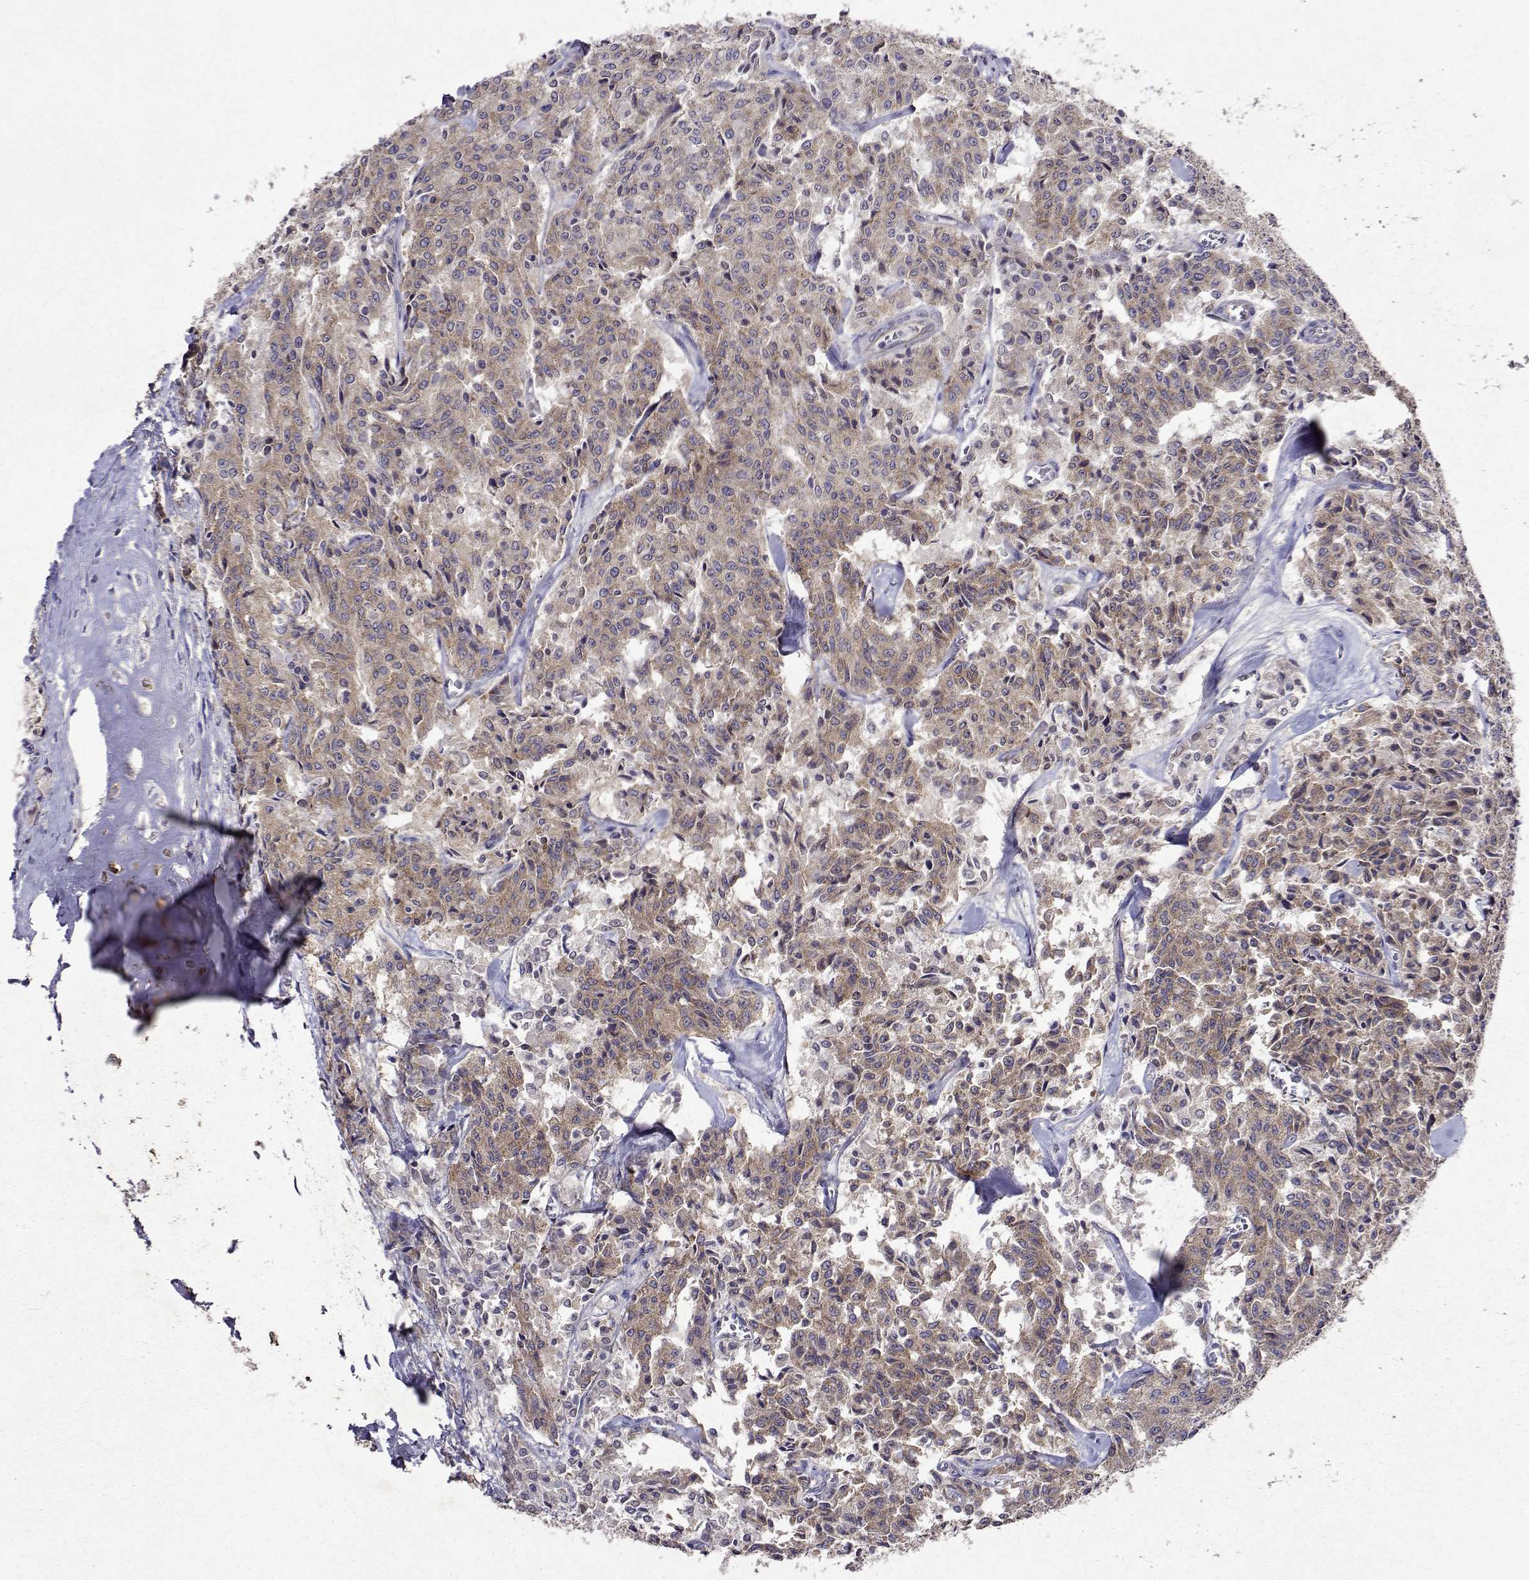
{"staining": {"intensity": "moderate", "quantity": "25%-75%", "location": "cytoplasmic/membranous"}, "tissue": "carcinoid", "cell_type": "Tumor cells", "image_type": "cancer", "snomed": [{"axis": "morphology", "description": "Carcinoid, malignant, NOS"}, {"axis": "topography", "description": "Lung"}], "caption": "Immunohistochemical staining of malignant carcinoid exhibits medium levels of moderate cytoplasmic/membranous expression in approximately 25%-75% of tumor cells.", "gene": "TARBP2", "patient": {"sex": "male", "age": 71}}